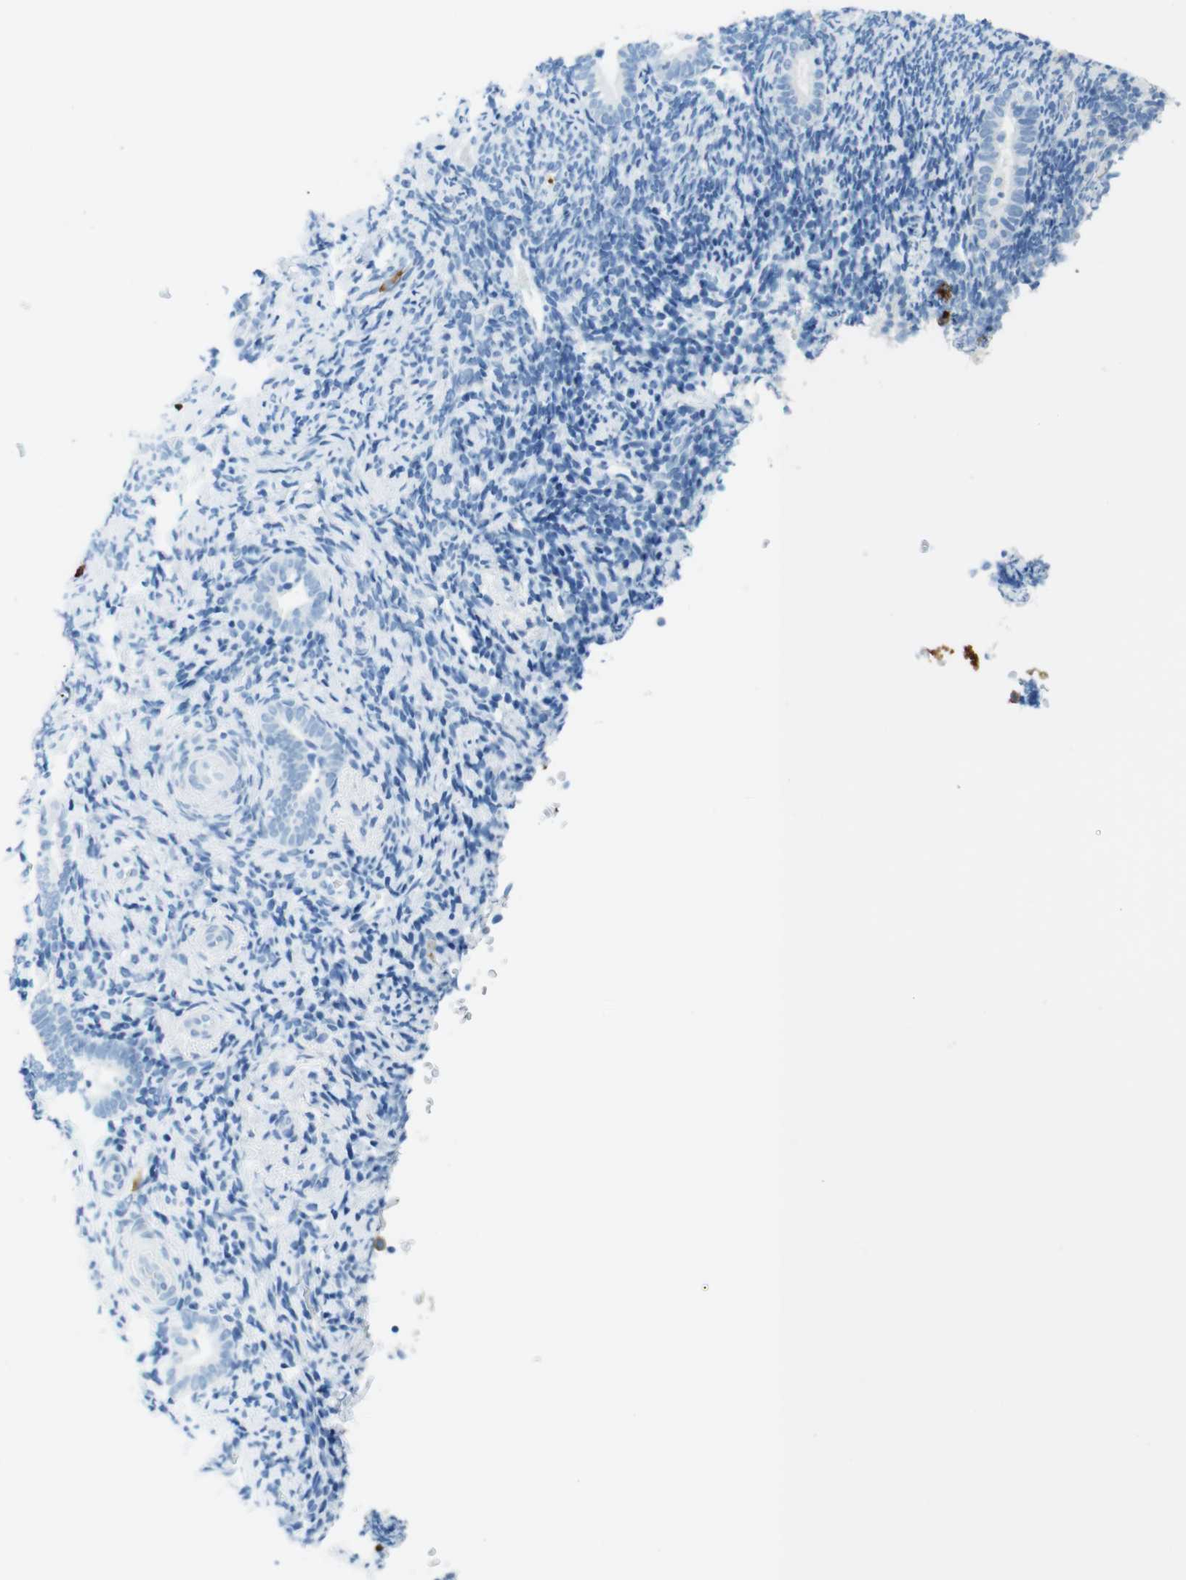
{"staining": {"intensity": "negative", "quantity": "none", "location": "none"}, "tissue": "endometrium", "cell_type": "Cells in endometrial stroma", "image_type": "normal", "snomed": [{"axis": "morphology", "description": "Normal tissue, NOS"}, {"axis": "topography", "description": "Endometrium"}], "caption": "The immunohistochemistry (IHC) micrograph has no significant positivity in cells in endometrial stroma of endometrium.", "gene": "MCEMP1", "patient": {"sex": "female", "age": 51}}